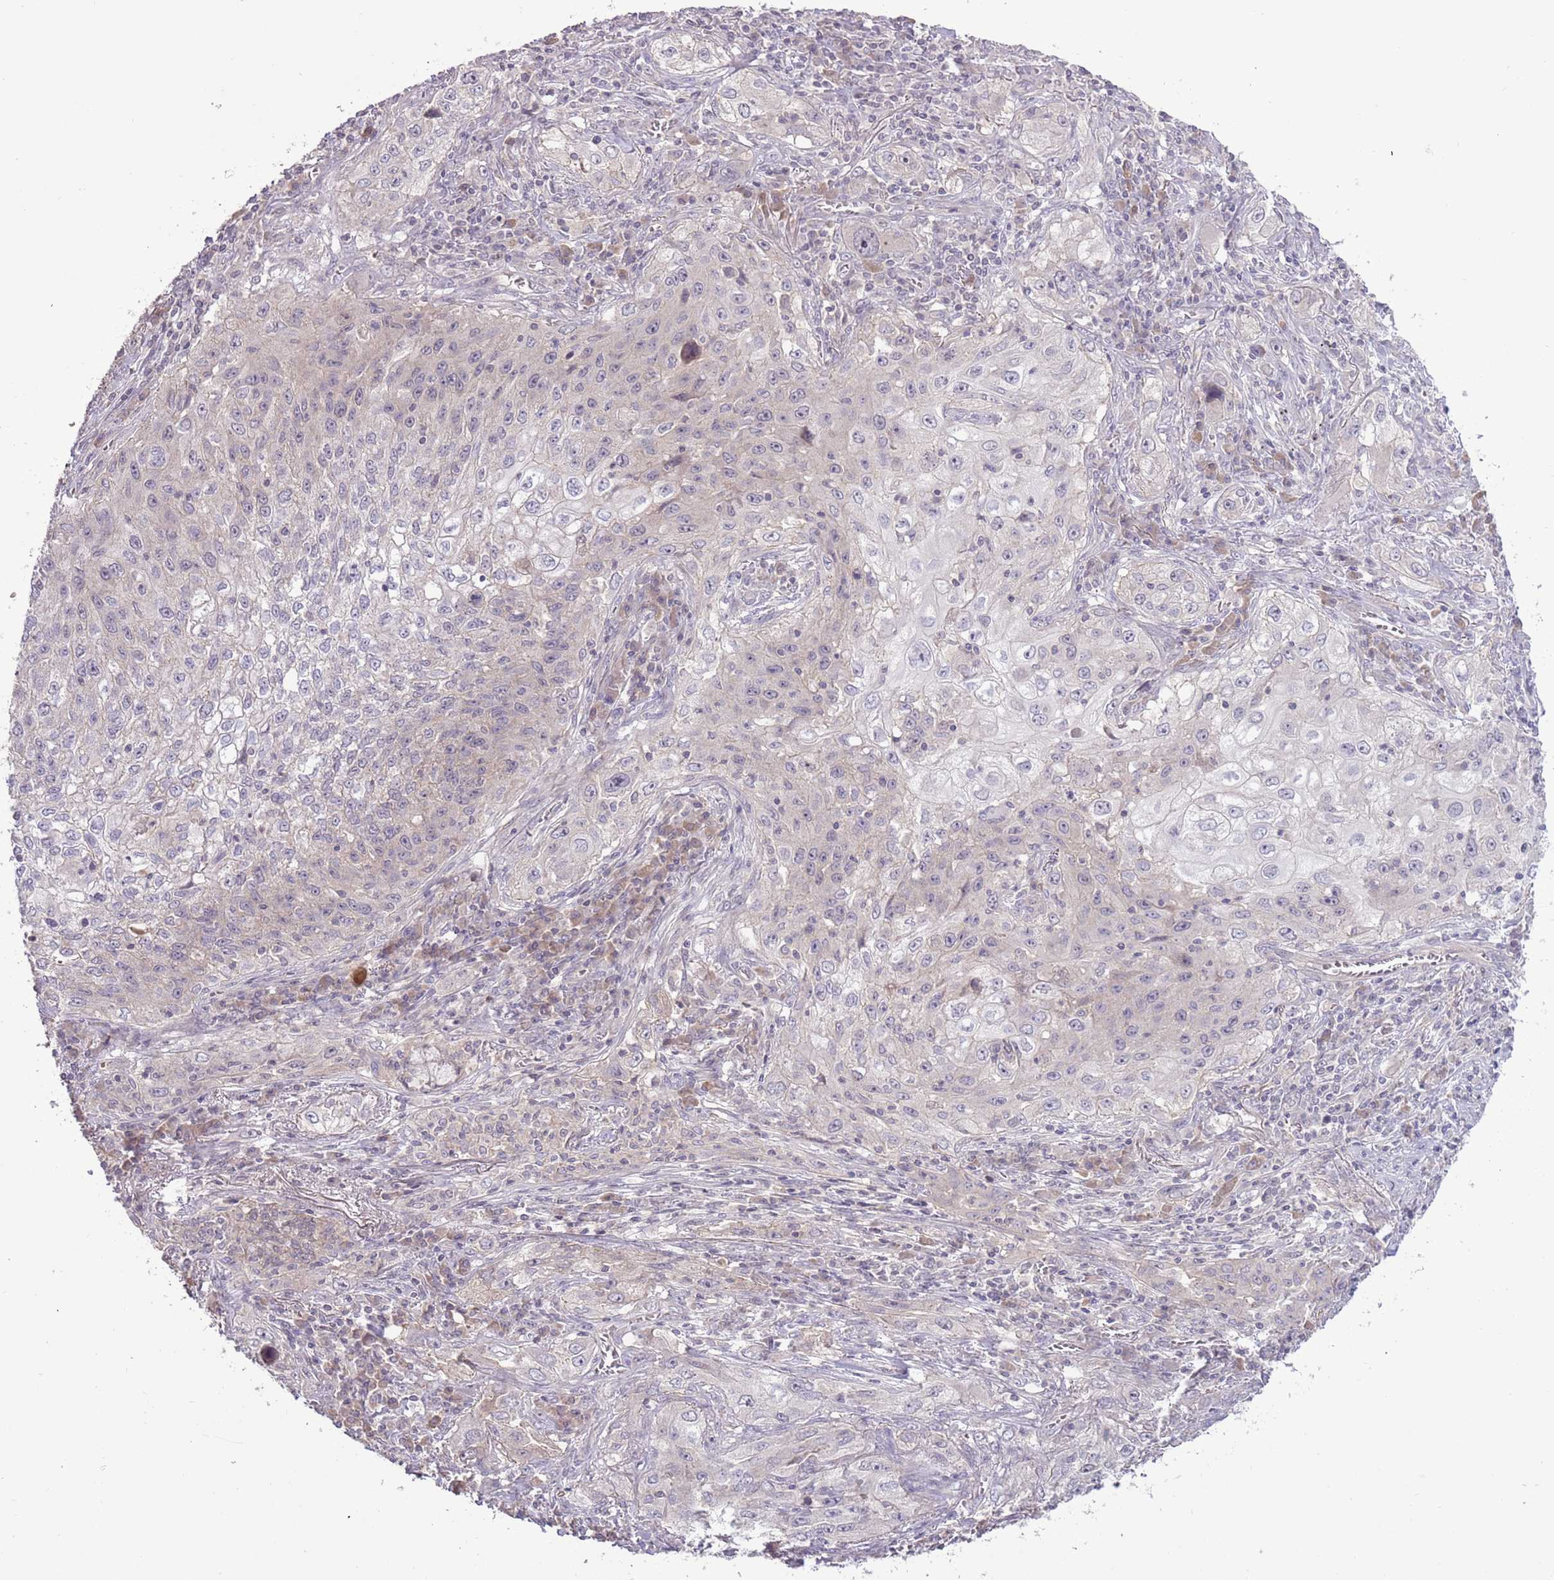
{"staining": {"intensity": "negative", "quantity": "none", "location": "none"}, "tissue": "lung cancer", "cell_type": "Tumor cells", "image_type": "cancer", "snomed": [{"axis": "morphology", "description": "Squamous cell carcinoma, NOS"}, {"axis": "topography", "description": "Lung"}], "caption": "Histopathology image shows no significant protein staining in tumor cells of lung cancer (squamous cell carcinoma).", "gene": "SHROOM3", "patient": {"sex": "female", "age": 69}}